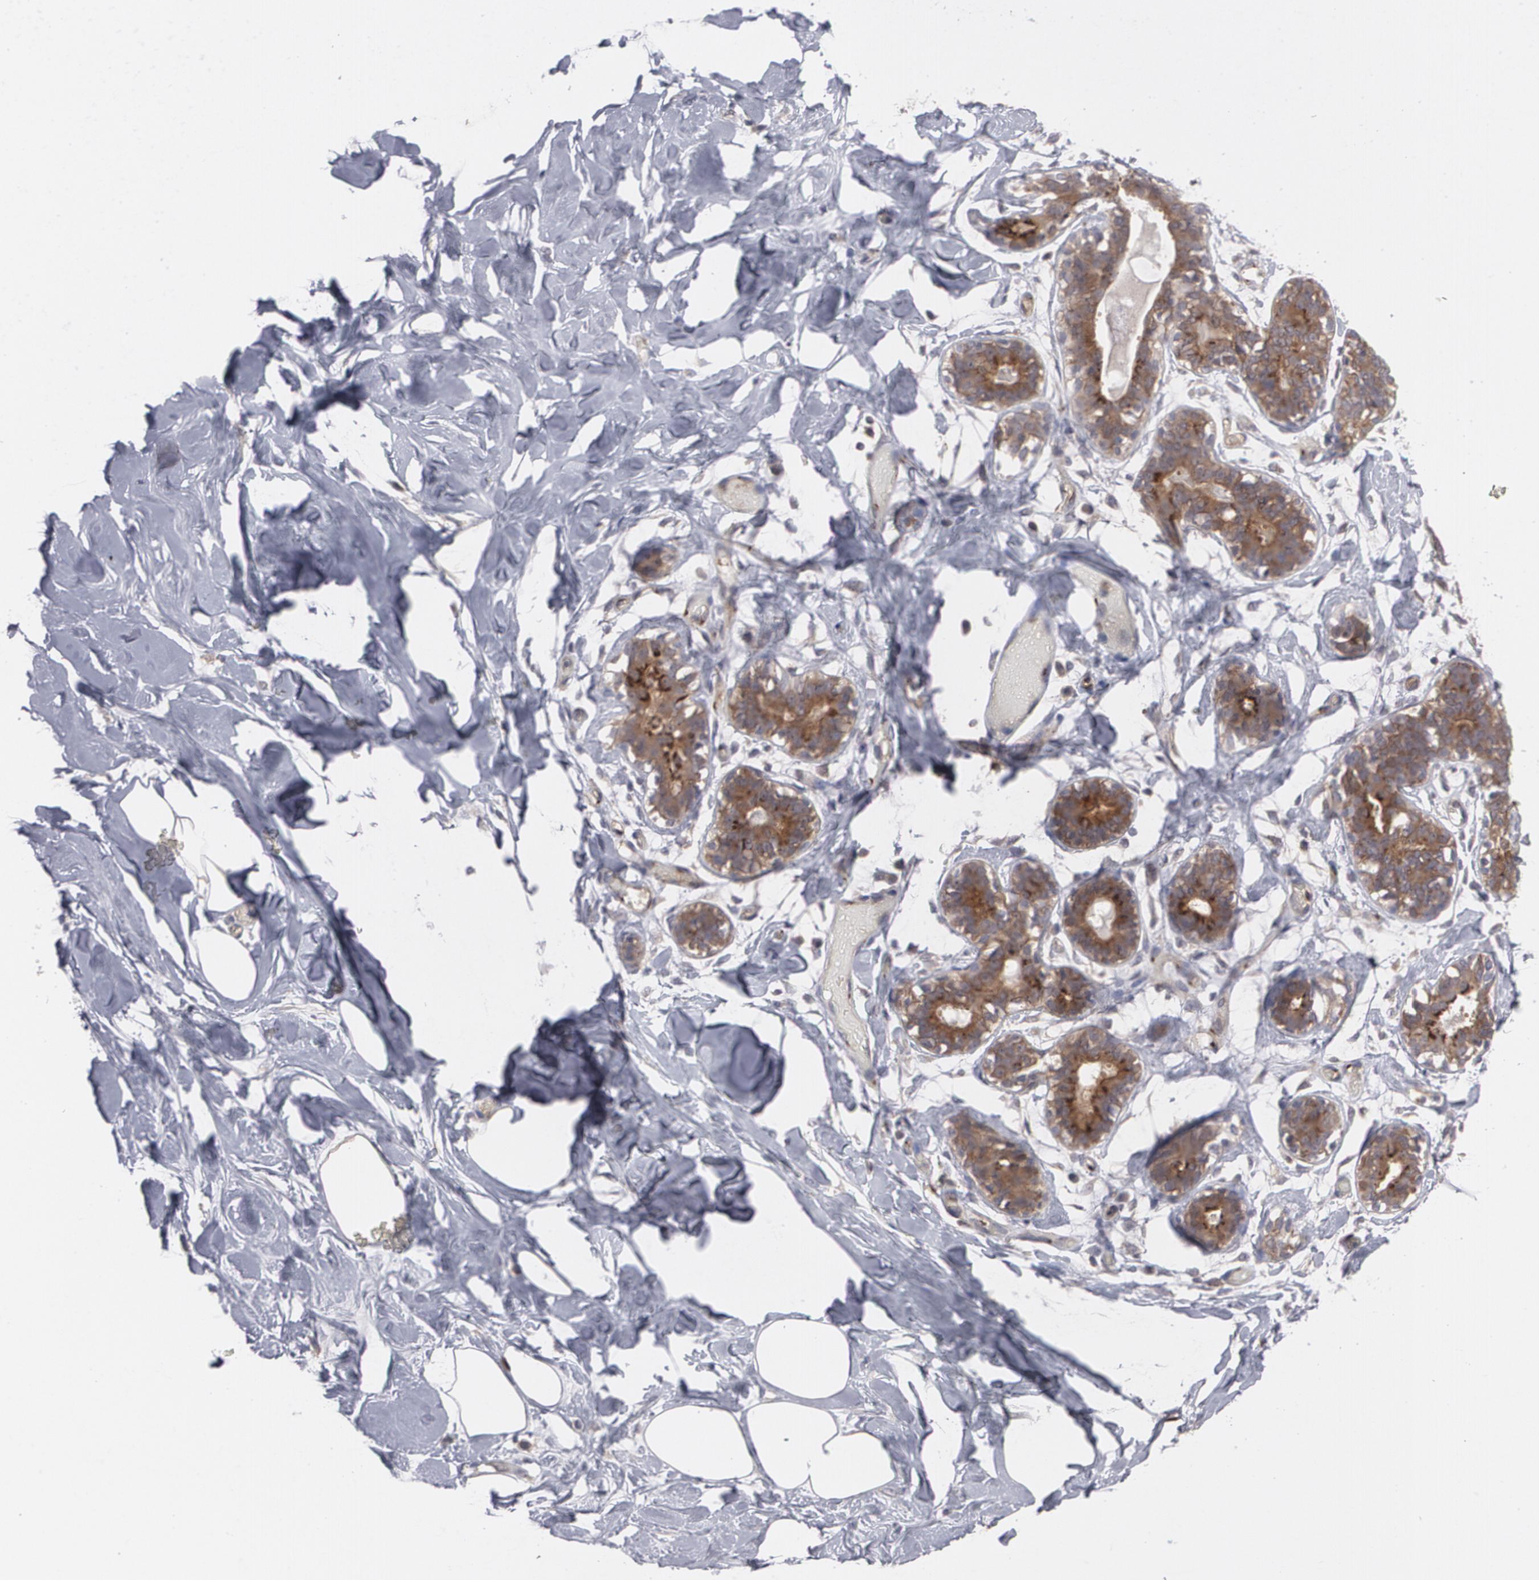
{"staining": {"intensity": "negative", "quantity": "none", "location": "none"}, "tissue": "breast", "cell_type": "Adipocytes", "image_type": "normal", "snomed": [{"axis": "morphology", "description": "Normal tissue, NOS"}, {"axis": "topography", "description": "Breast"}, {"axis": "topography", "description": "Soft tissue"}], "caption": "This is an immunohistochemistry (IHC) photomicrograph of normal breast. There is no staining in adipocytes.", "gene": "HTT", "patient": {"sex": "female", "age": 25}}